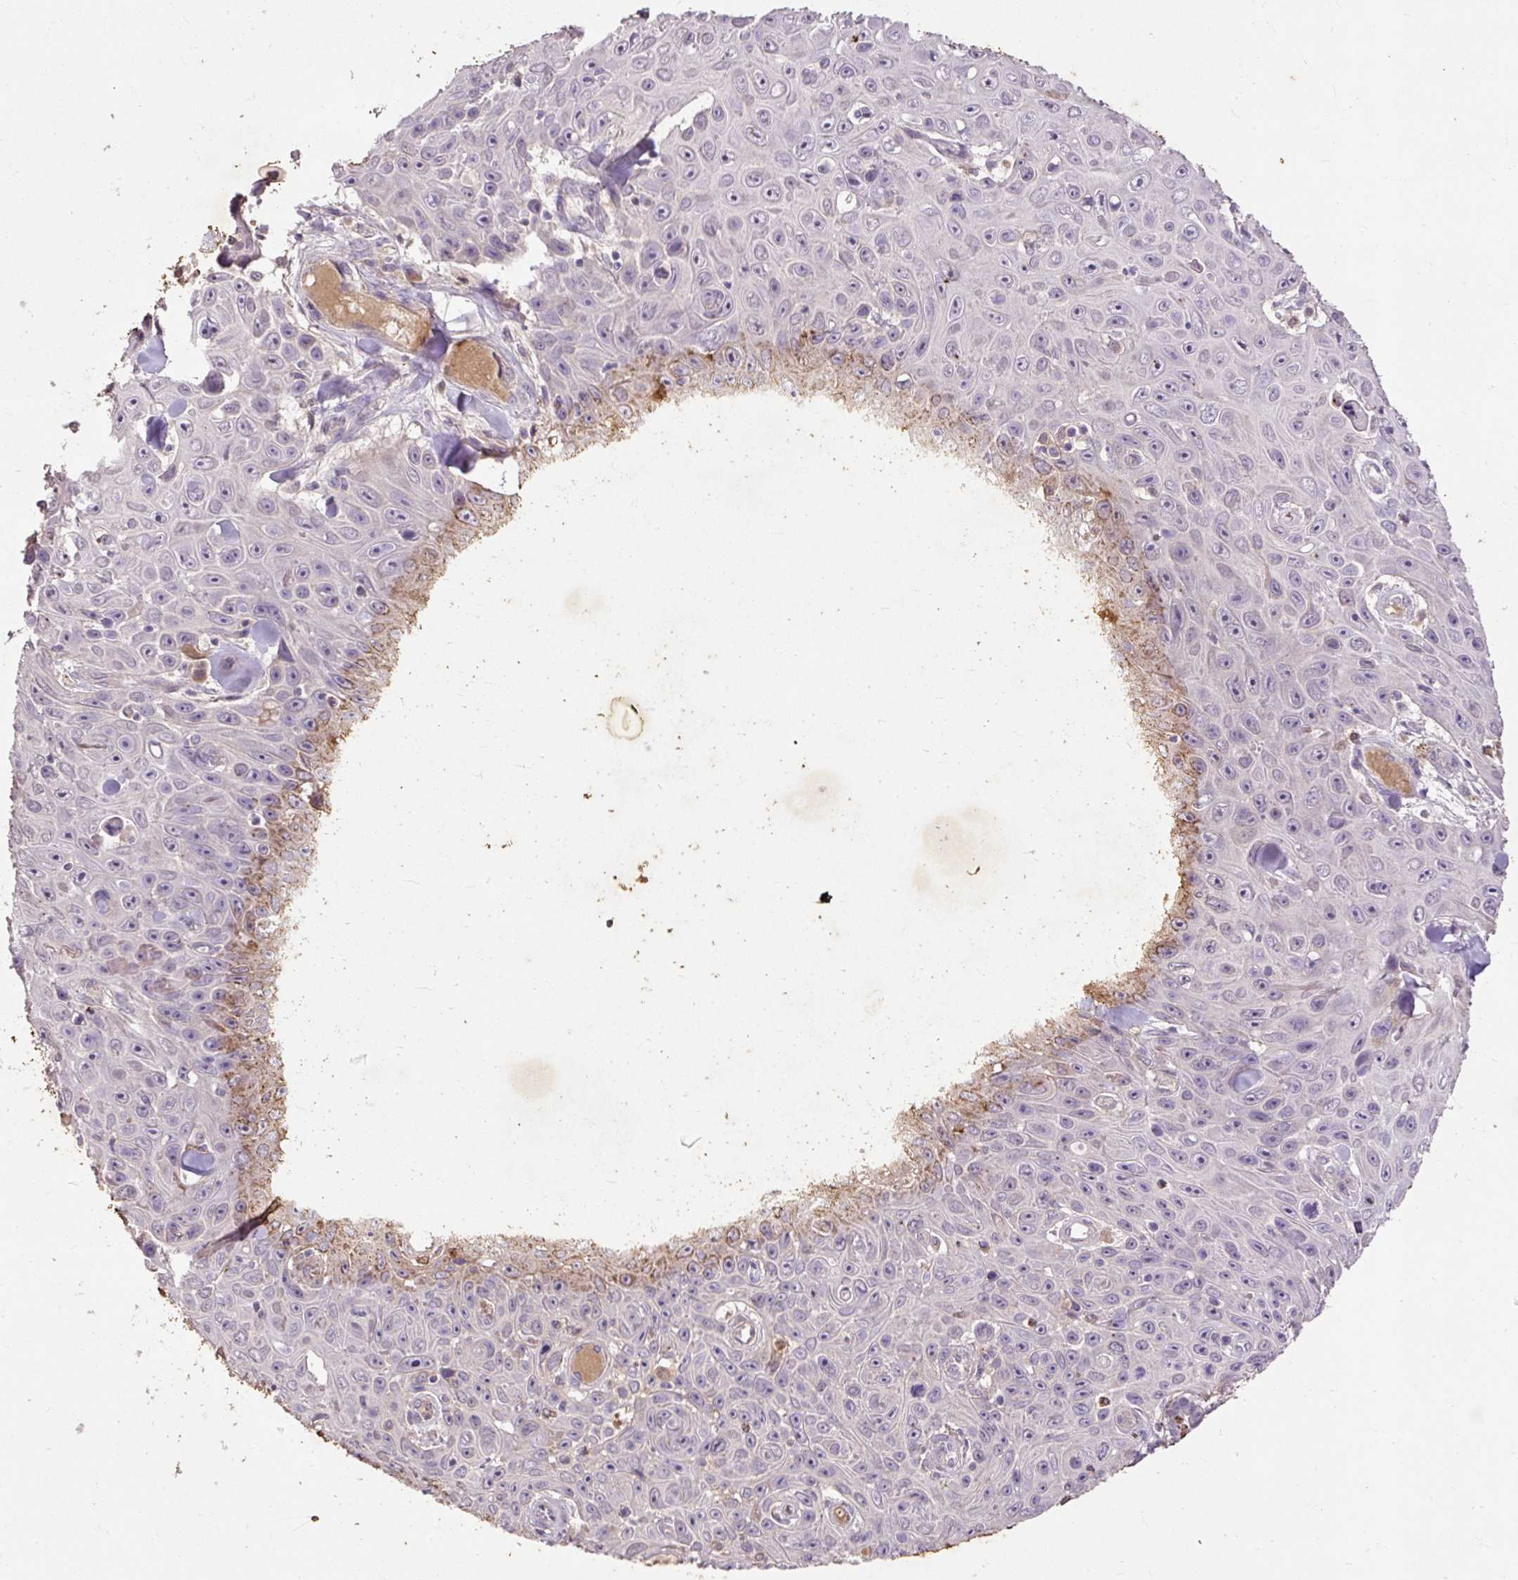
{"staining": {"intensity": "moderate", "quantity": "<25%", "location": "cytoplasmic/membranous"}, "tissue": "skin cancer", "cell_type": "Tumor cells", "image_type": "cancer", "snomed": [{"axis": "morphology", "description": "Squamous cell carcinoma, NOS"}, {"axis": "topography", "description": "Skin"}], "caption": "A micrograph of human skin cancer (squamous cell carcinoma) stained for a protein demonstrates moderate cytoplasmic/membranous brown staining in tumor cells. (Brightfield microscopy of DAB IHC at high magnification).", "gene": "LRTM2", "patient": {"sex": "male", "age": 82}}